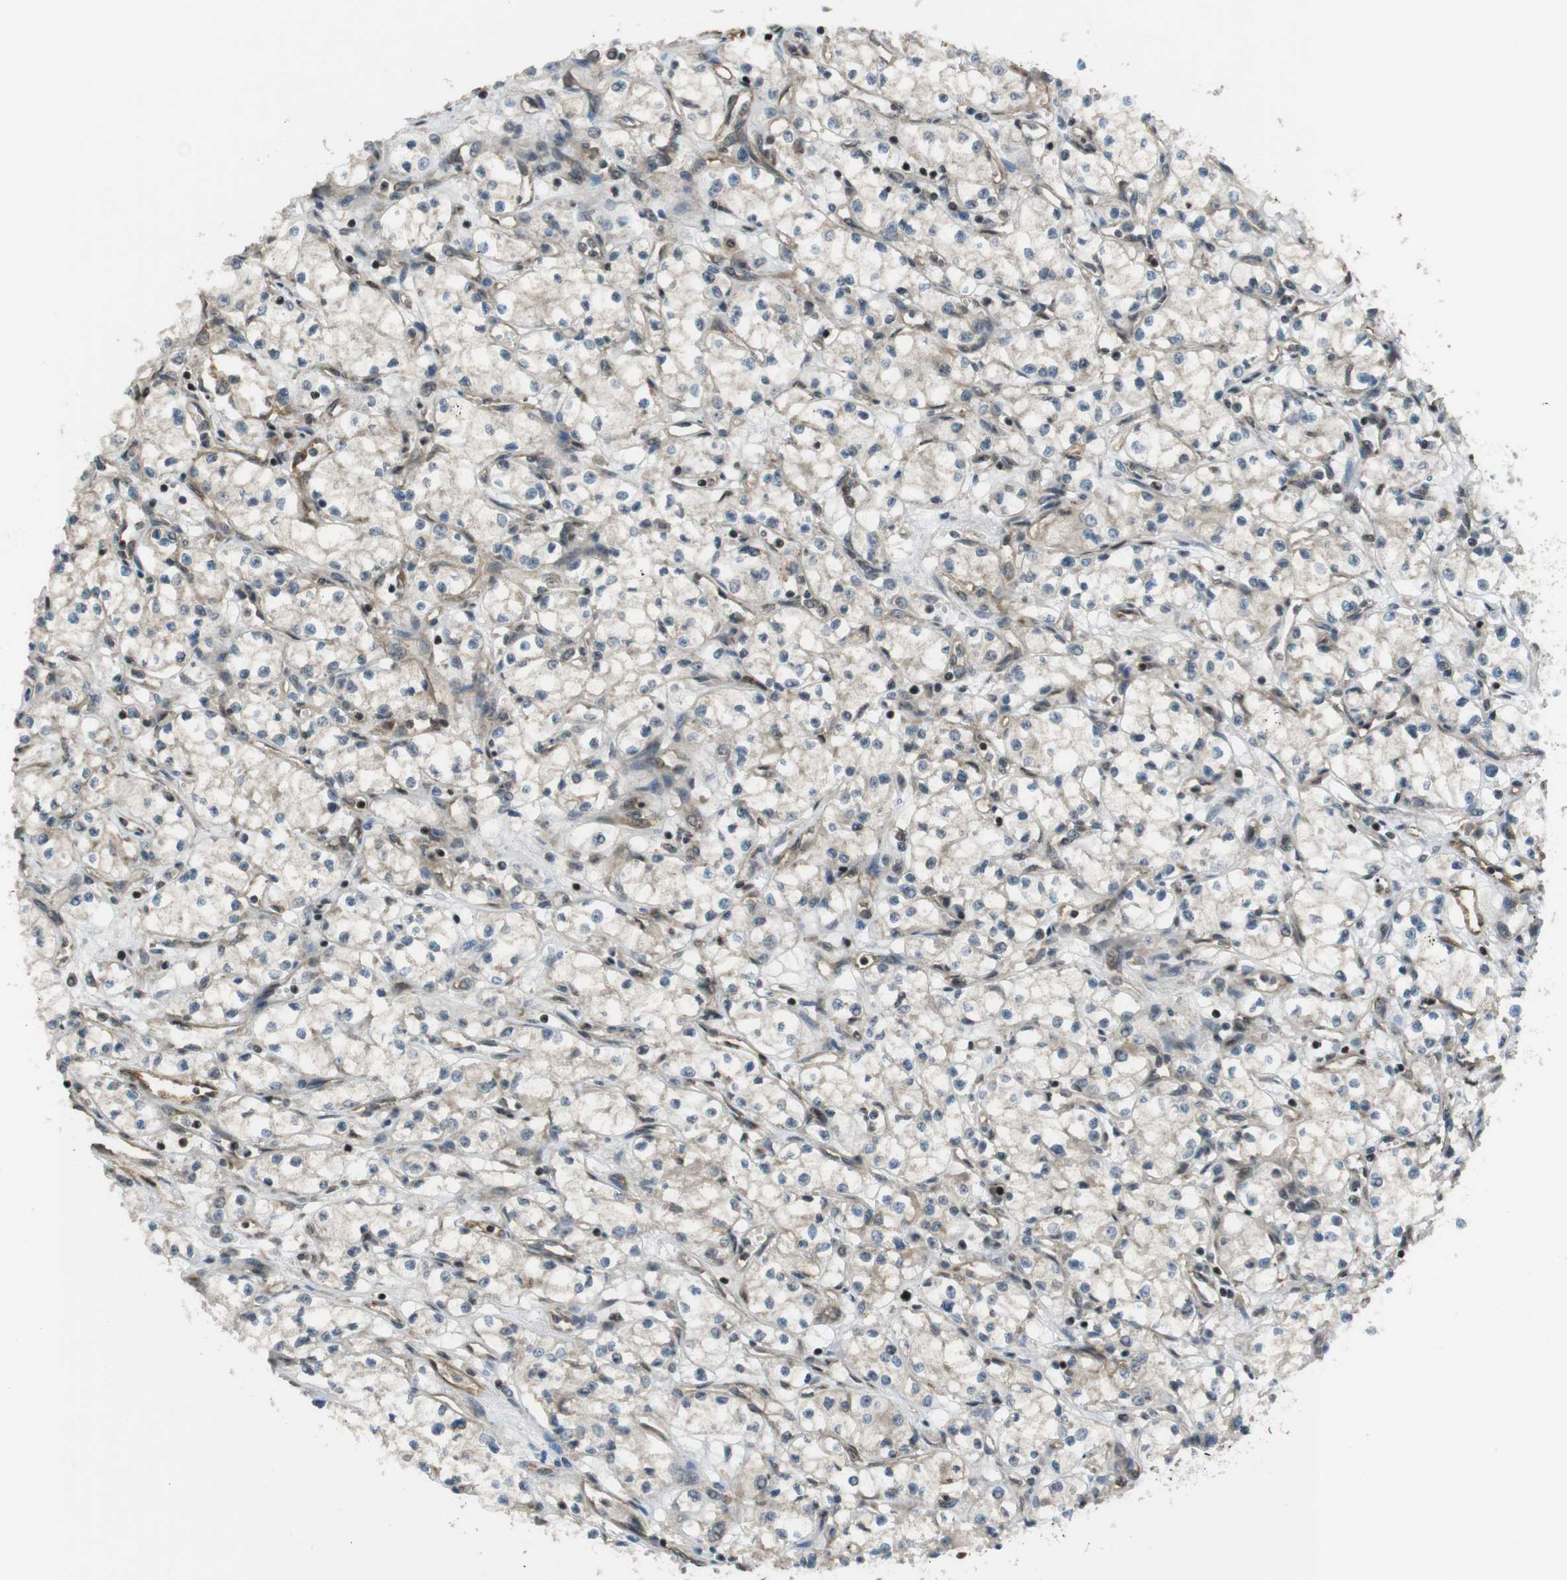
{"staining": {"intensity": "weak", "quantity": "25%-75%", "location": "cytoplasmic/membranous"}, "tissue": "renal cancer", "cell_type": "Tumor cells", "image_type": "cancer", "snomed": [{"axis": "morphology", "description": "Normal tissue, NOS"}, {"axis": "morphology", "description": "Adenocarcinoma, NOS"}, {"axis": "topography", "description": "Kidney"}], "caption": "Immunohistochemical staining of renal adenocarcinoma shows low levels of weak cytoplasmic/membranous protein staining in approximately 25%-75% of tumor cells.", "gene": "TIAM2", "patient": {"sex": "male", "age": 59}}